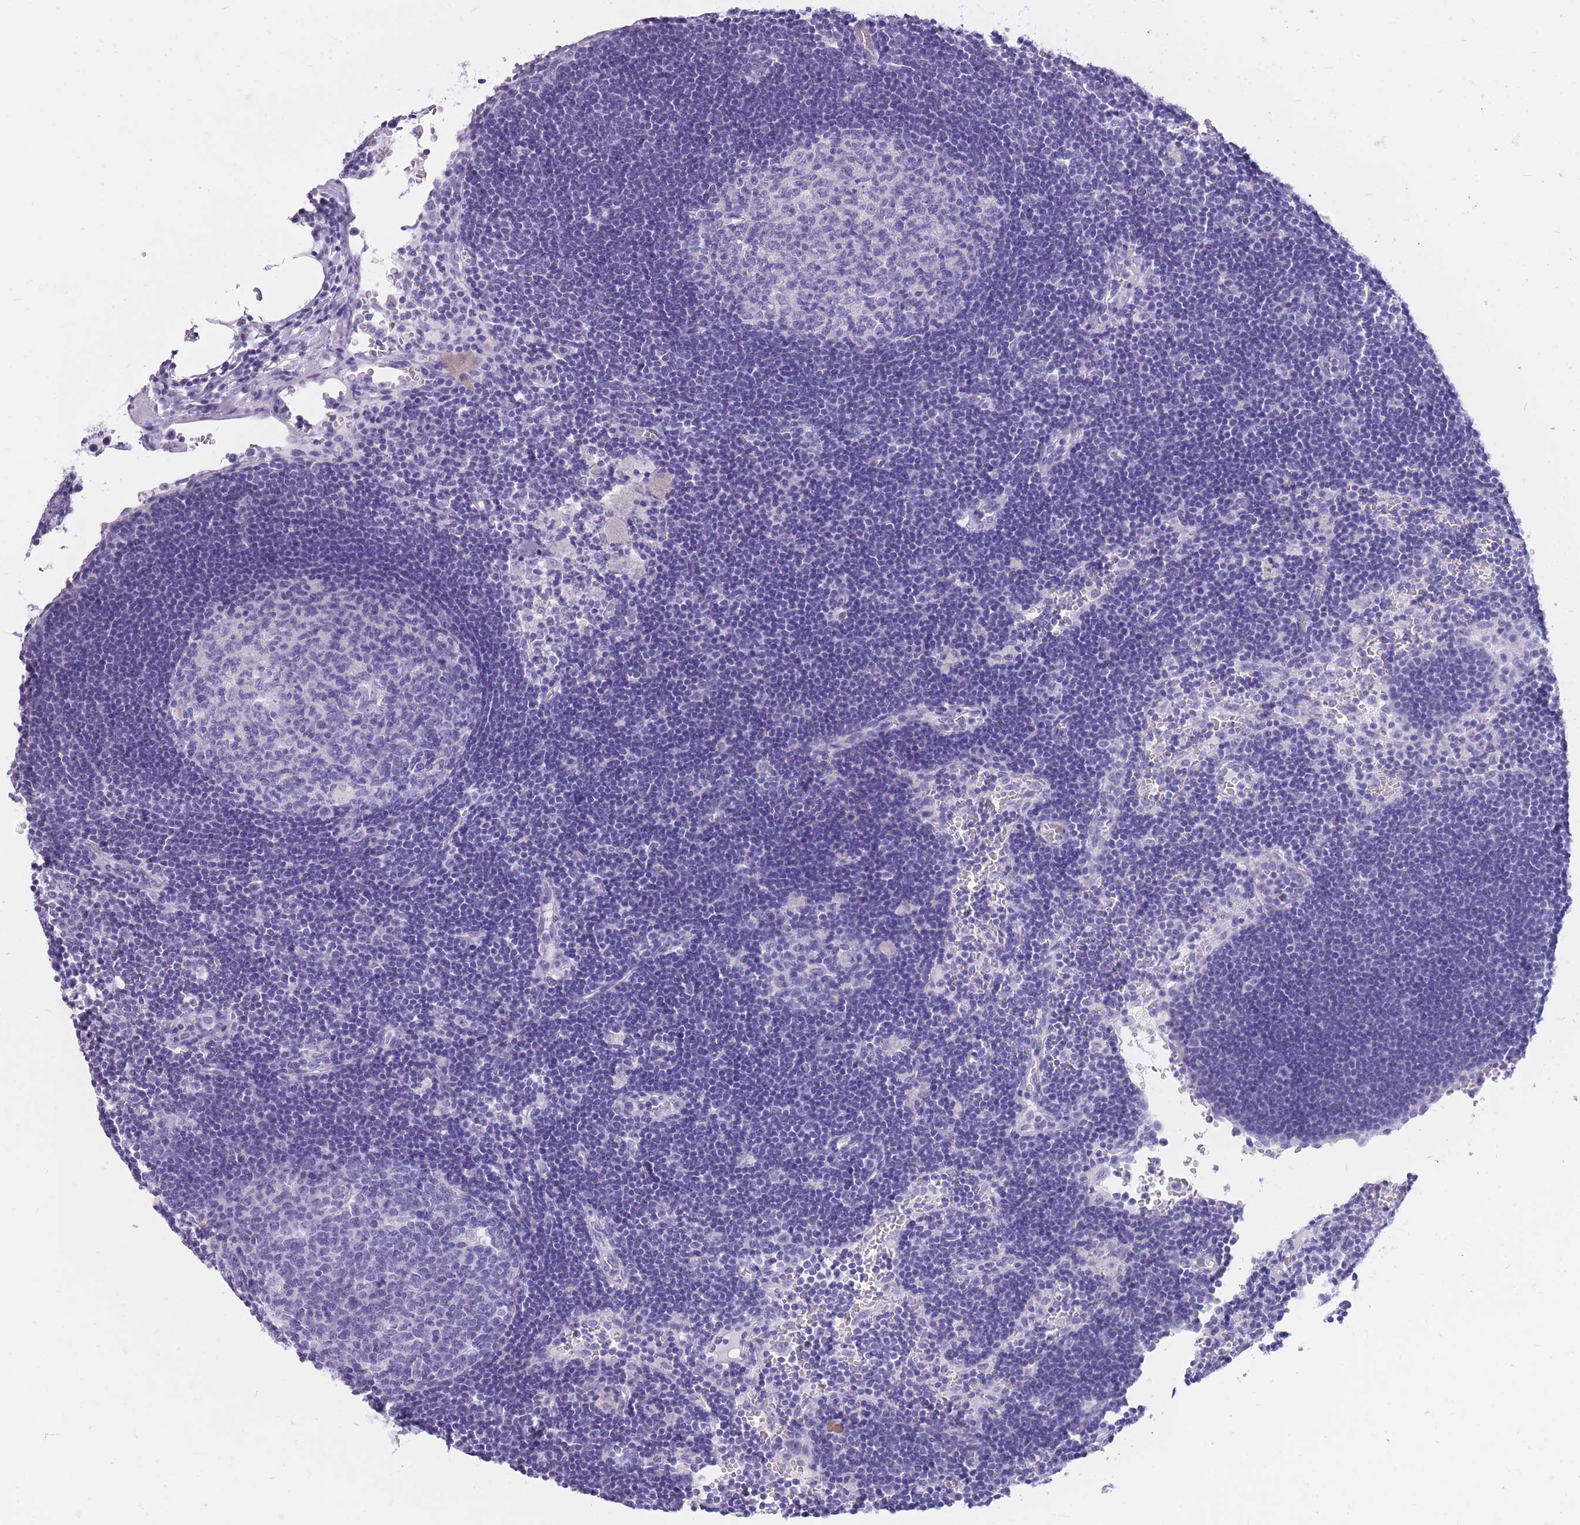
{"staining": {"intensity": "negative", "quantity": "none", "location": "none"}, "tissue": "lymph node", "cell_type": "Germinal center cells", "image_type": "normal", "snomed": [{"axis": "morphology", "description": "Normal tissue, NOS"}, {"axis": "topography", "description": "Lymph node"}], "caption": "Protein analysis of unremarkable lymph node demonstrates no significant expression in germinal center cells.", "gene": "CYP21A2", "patient": {"sex": "male", "age": 62}}